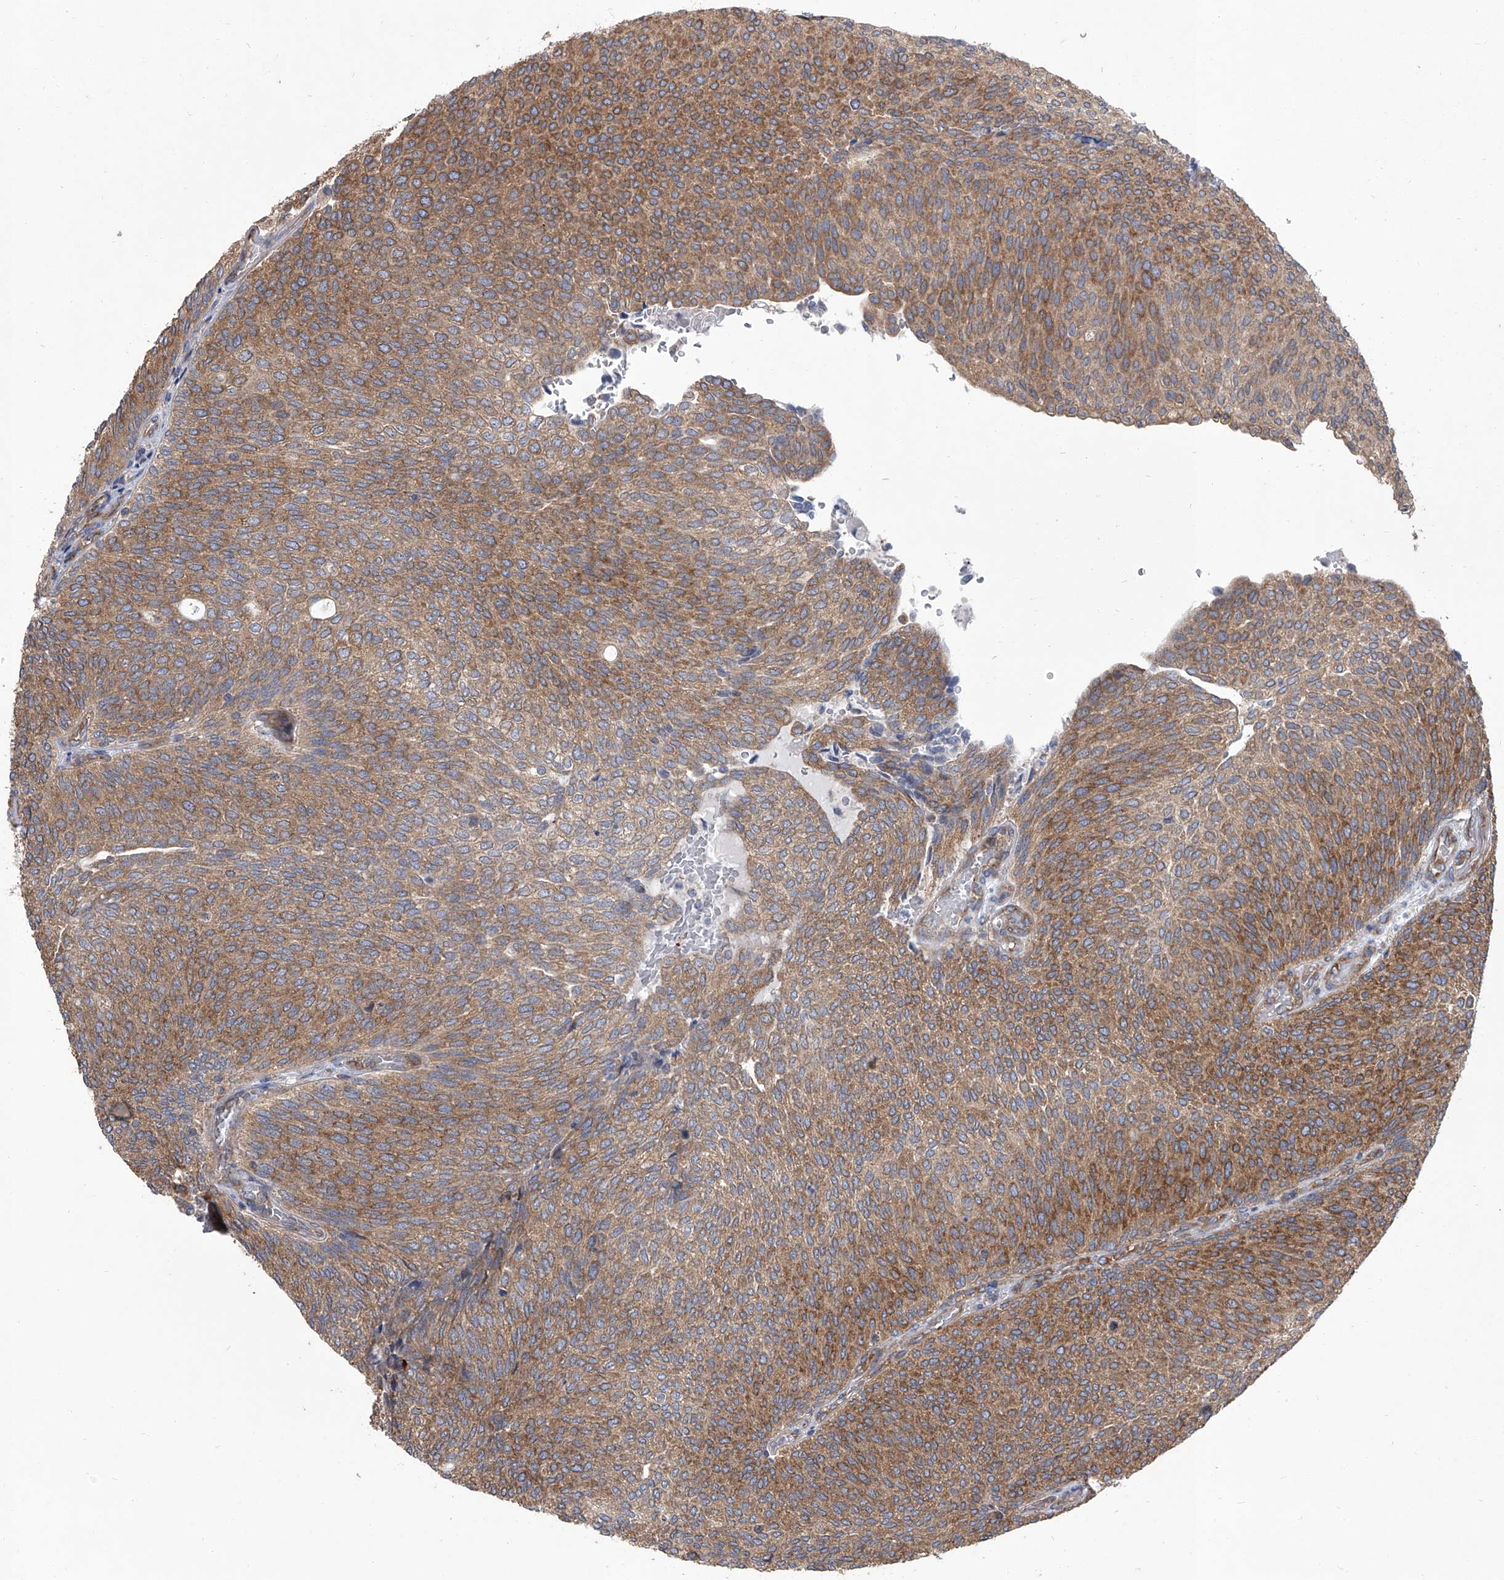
{"staining": {"intensity": "moderate", "quantity": ">75%", "location": "cytoplasmic/membranous"}, "tissue": "urothelial cancer", "cell_type": "Tumor cells", "image_type": "cancer", "snomed": [{"axis": "morphology", "description": "Urothelial carcinoma, Low grade"}, {"axis": "topography", "description": "Urinary bladder"}], "caption": "Immunohistochemical staining of human low-grade urothelial carcinoma displays moderate cytoplasmic/membranous protein staining in about >75% of tumor cells. (DAB (3,3'-diaminobenzidine) = brown stain, brightfield microscopy at high magnification).", "gene": "EIF2S2", "patient": {"sex": "female", "age": 79}}